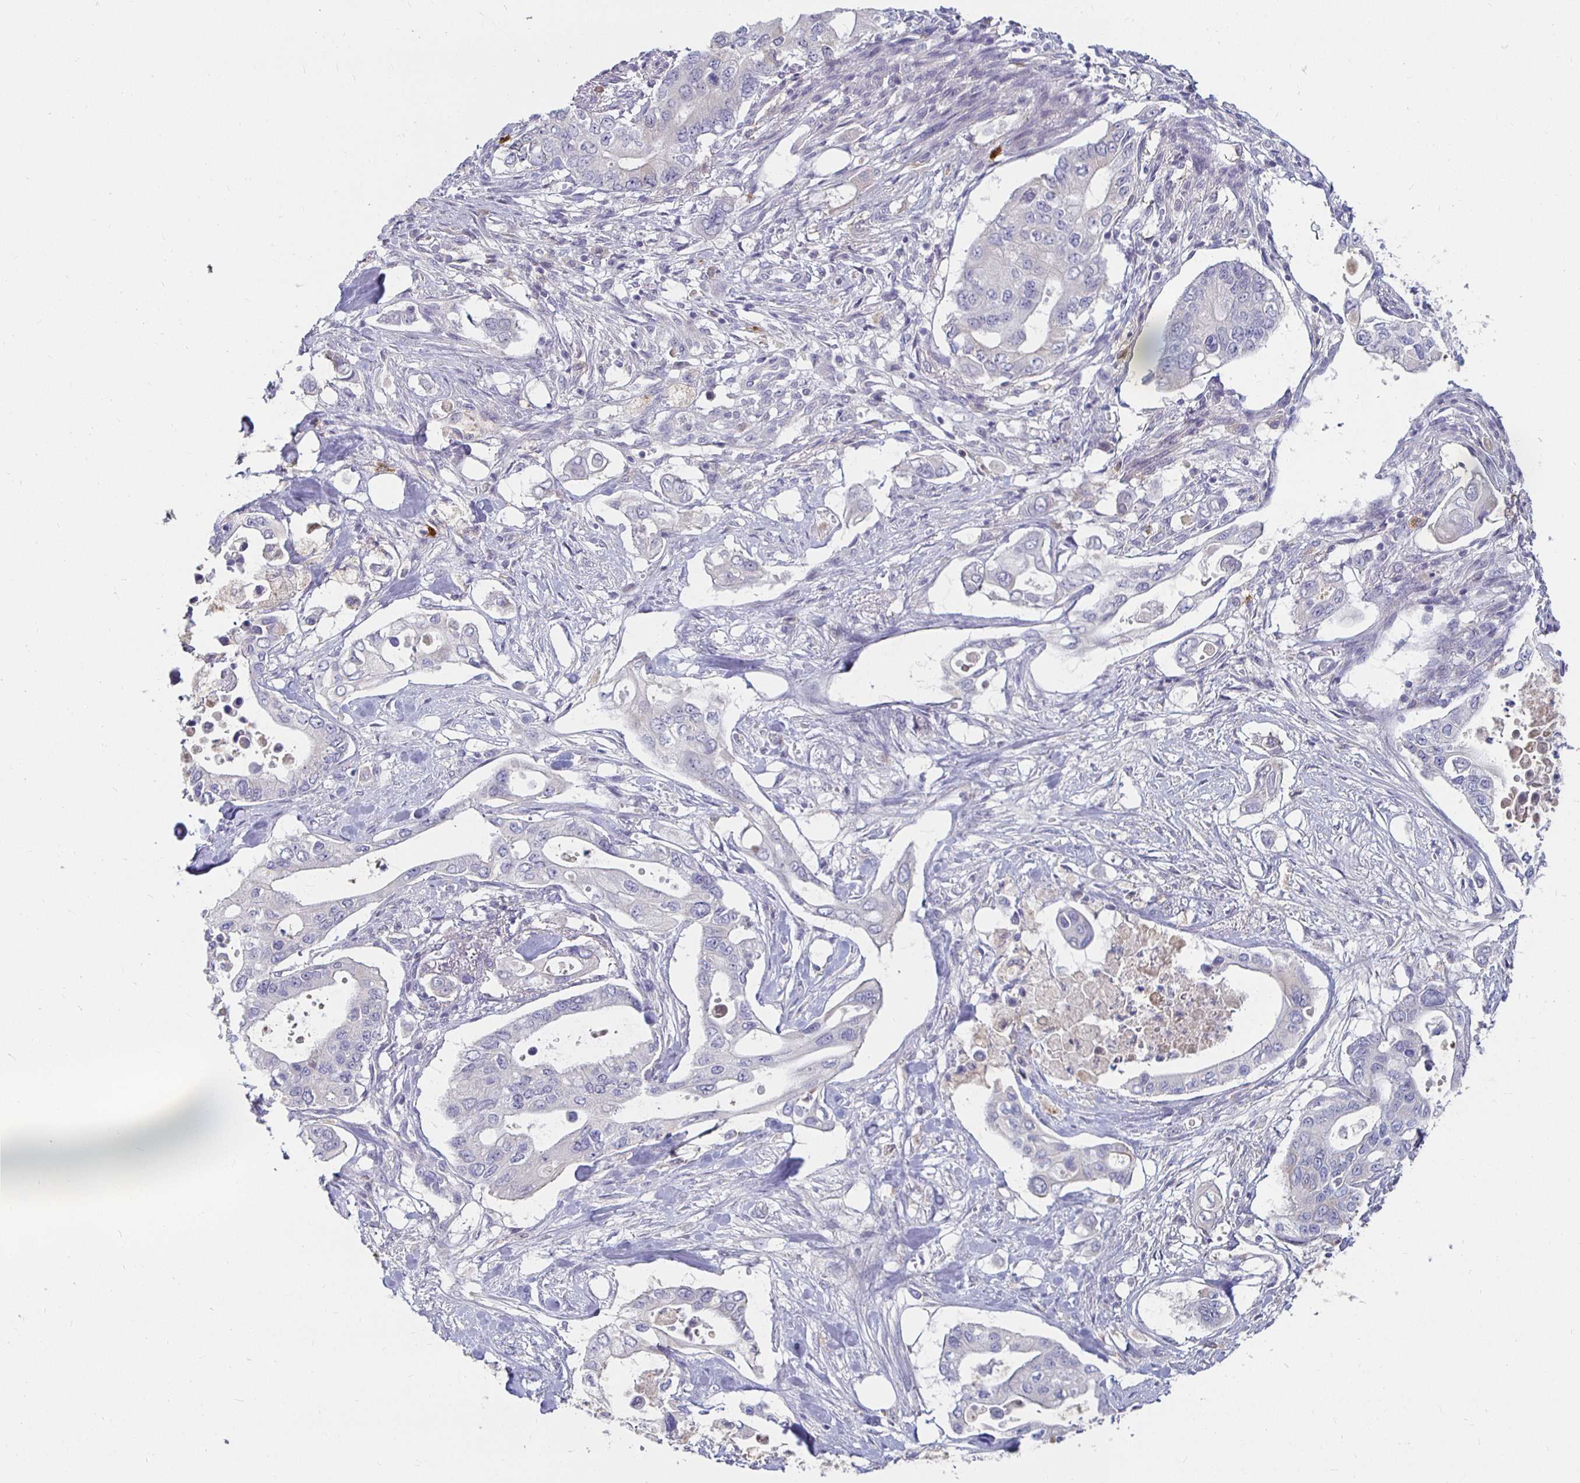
{"staining": {"intensity": "negative", "quantity": "none", "location": "none"}, "tissue": "pancreatic cancer", "cell_type": "Tumor cells", "image_type": "cancer", "snomed": [{"axis": "morphology", "description": "Adenocarcinoma, NOS"}, {"axis": "topography", "description": "Pancreas"}], "caption": "Immunohistochemistry histopathology image of neoplastic tissue: pancreatic cancer (adenocarcinoma) stained with DAB exhibits no significant protein staining in tumor cells.", "gene": "RNF144B", "patient": {"sex": "female", "age": 63}}